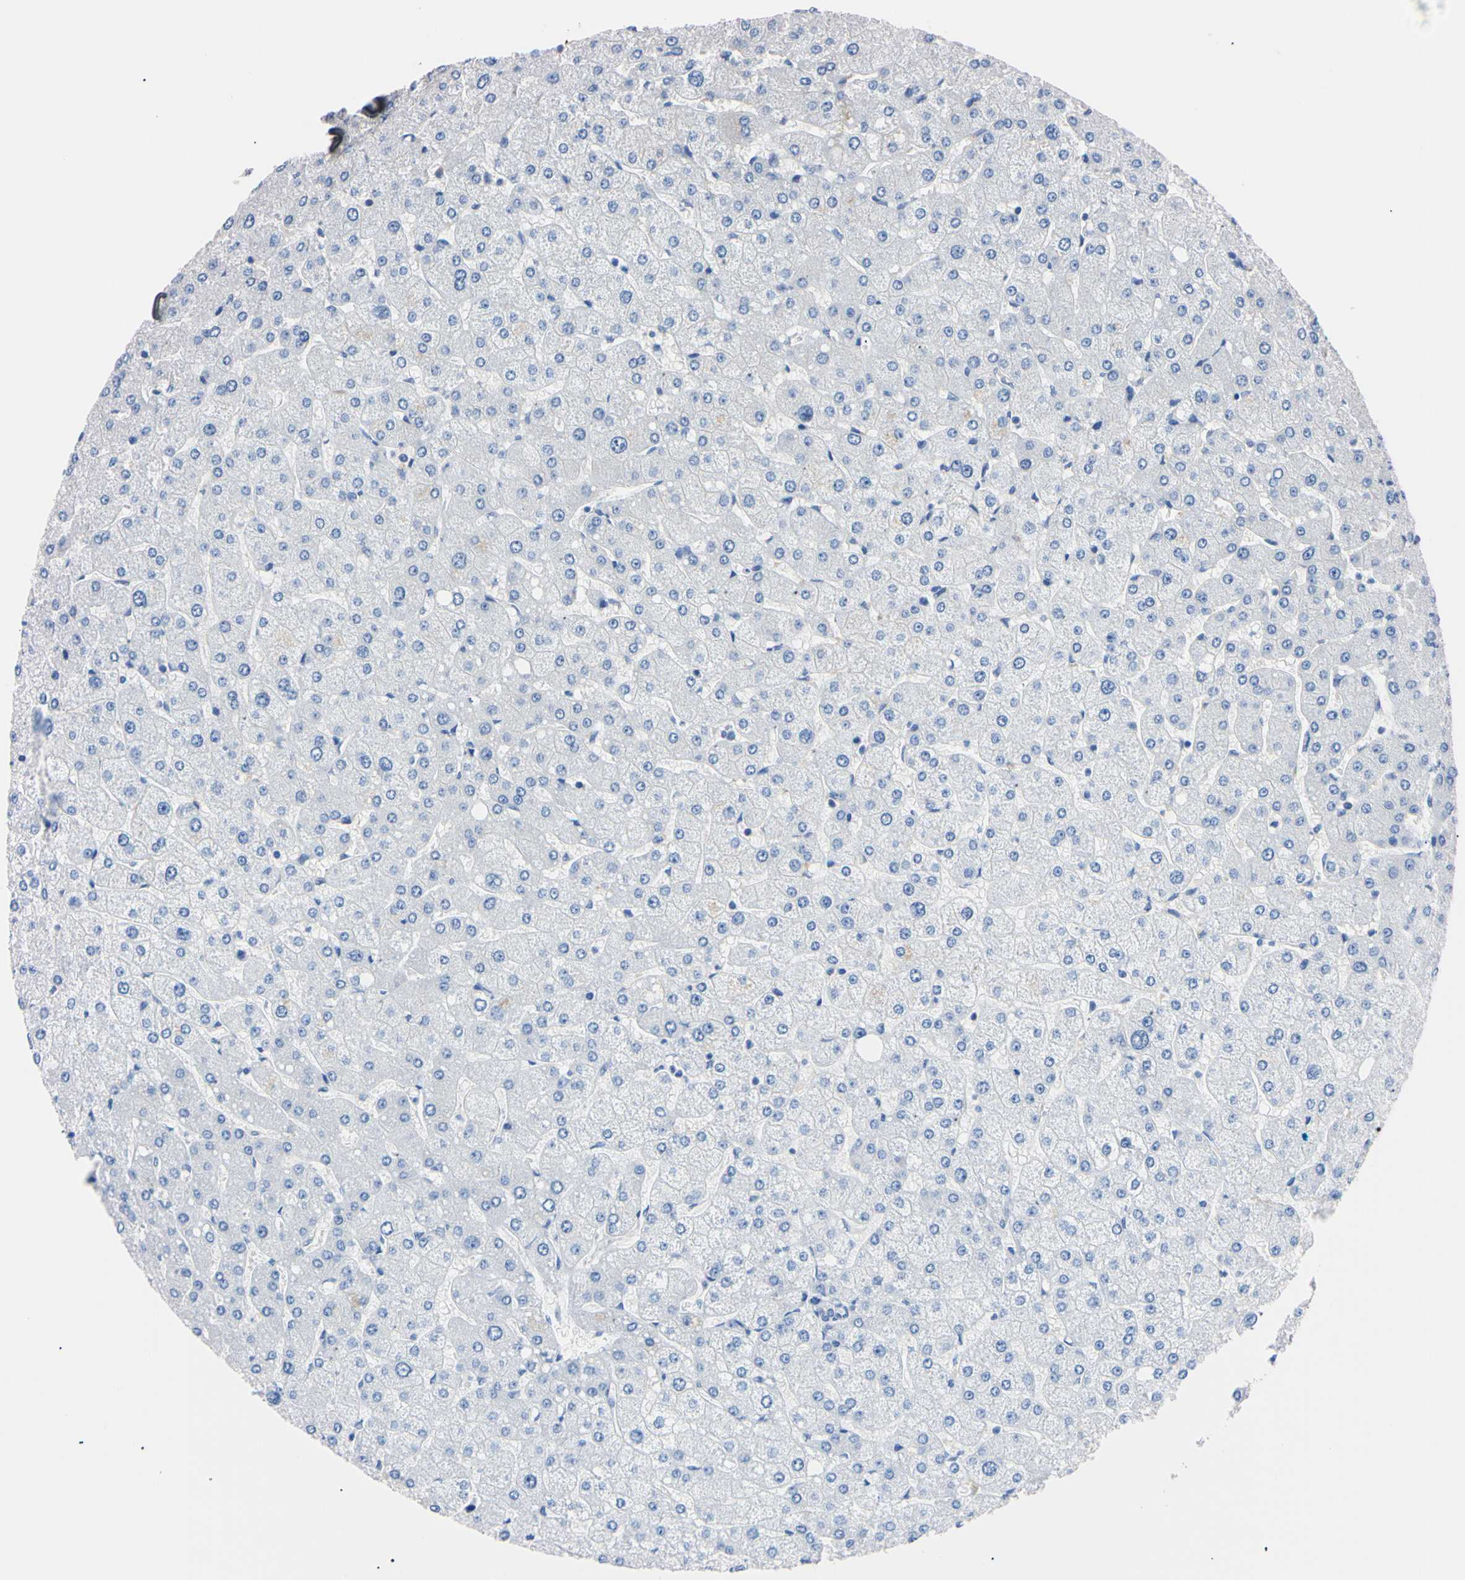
{"staining": {"intensity": "negative", "quantity": "none", "location": "none"}, "tissue": "liver", "cell_type": "Hepatocytes", "image_type": "normal", "snomed": [{"axis": "morphology", "description": "Normal tissue, NOS"}, {"axis": "topography", "description": "Liver"}], "caption": "Immunohistochemistry (IHC) of unremarkable liver demonstrates no staining in hepatocytes.", "gene": "RARS1", "patient": {"sex": "male", "age": 55}}